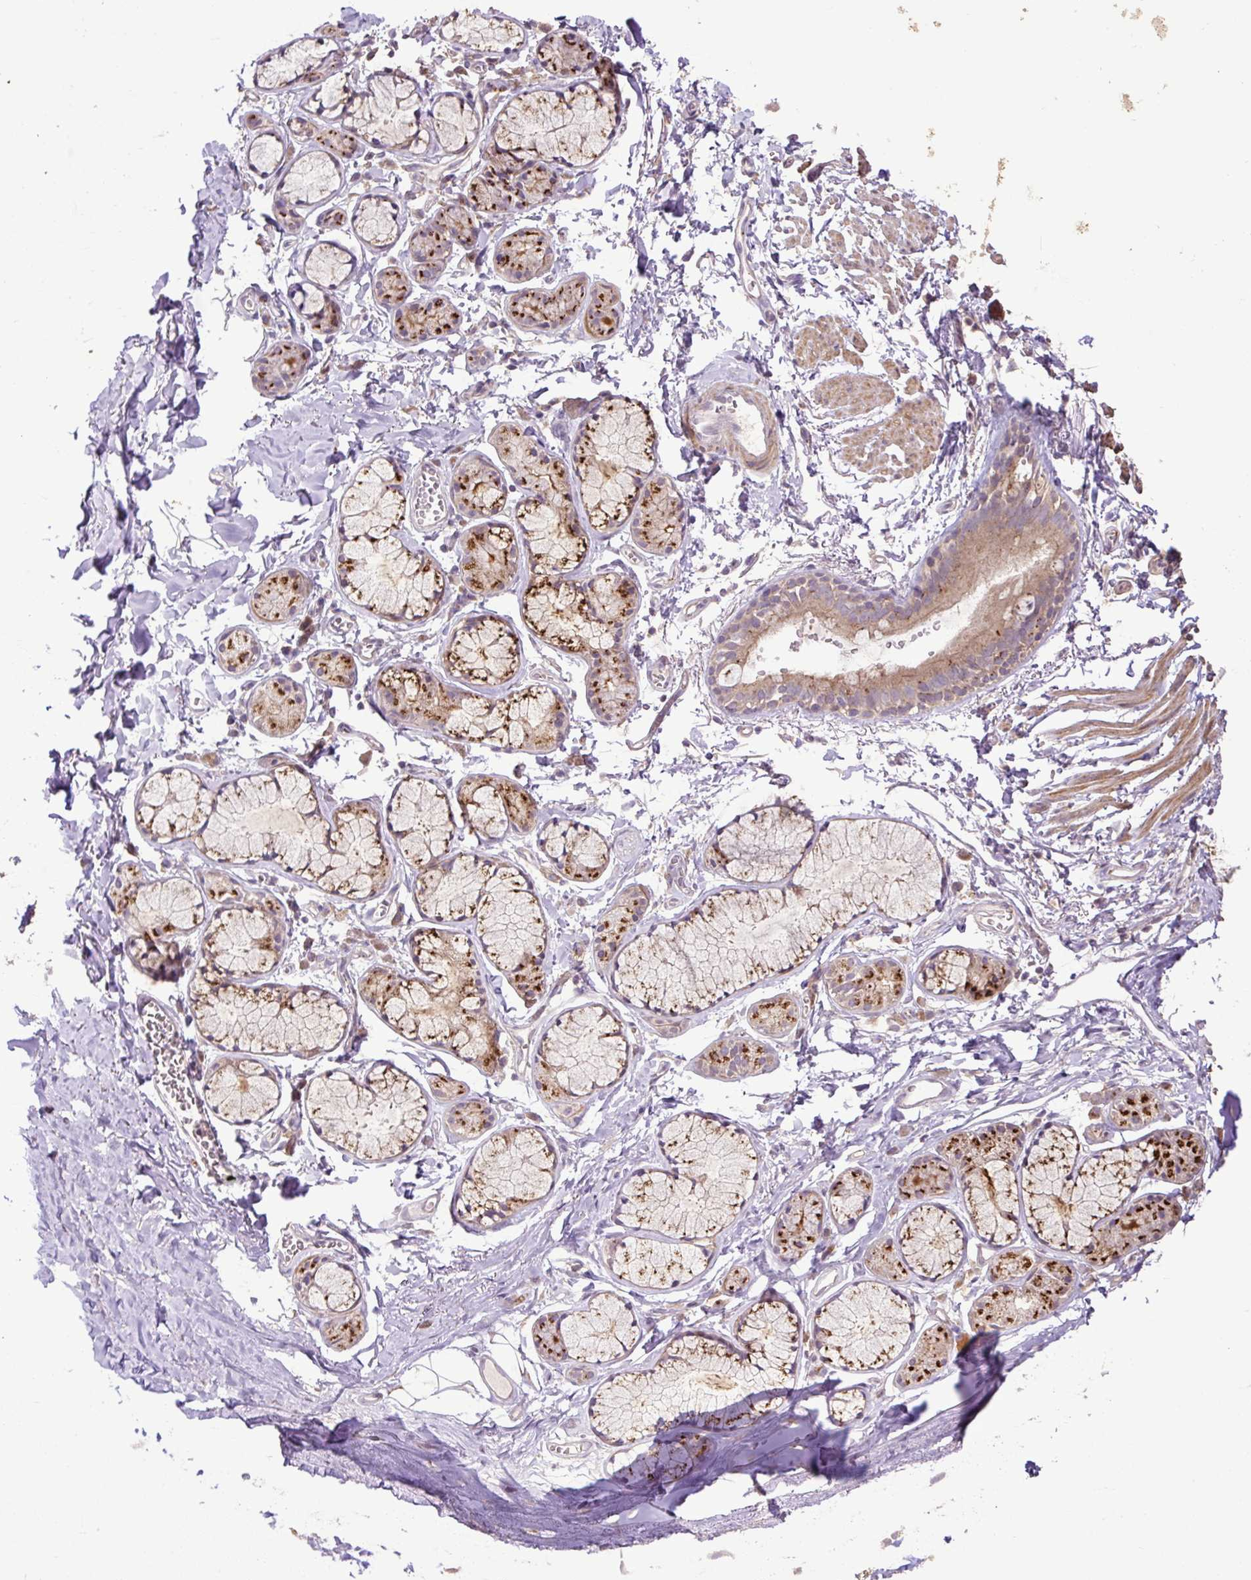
{"staining": {"intensity": "weak", "quantity": "<25%", "location": "cytoplasmic/membranous"}, "tissue": "adipose tissue", "cell_type": "Adipocytes", "image_type": "normal", "snomed": [{"axis": "morphology", "description": "Normal tissue, NOS"}, {"axis": "topography", "description": "Cartilage tissue"}, {"axis": "topography", "description": "Bronchus"}, {"axis": "topography", "description": "Peripheral nerve tissue"}], "caption": "The immunohistochemistry histopathology image has no significant staining in adipocytes of adipose tissue.", "gene": "ABR", "patient": {"sex": "female", "age": 59}}